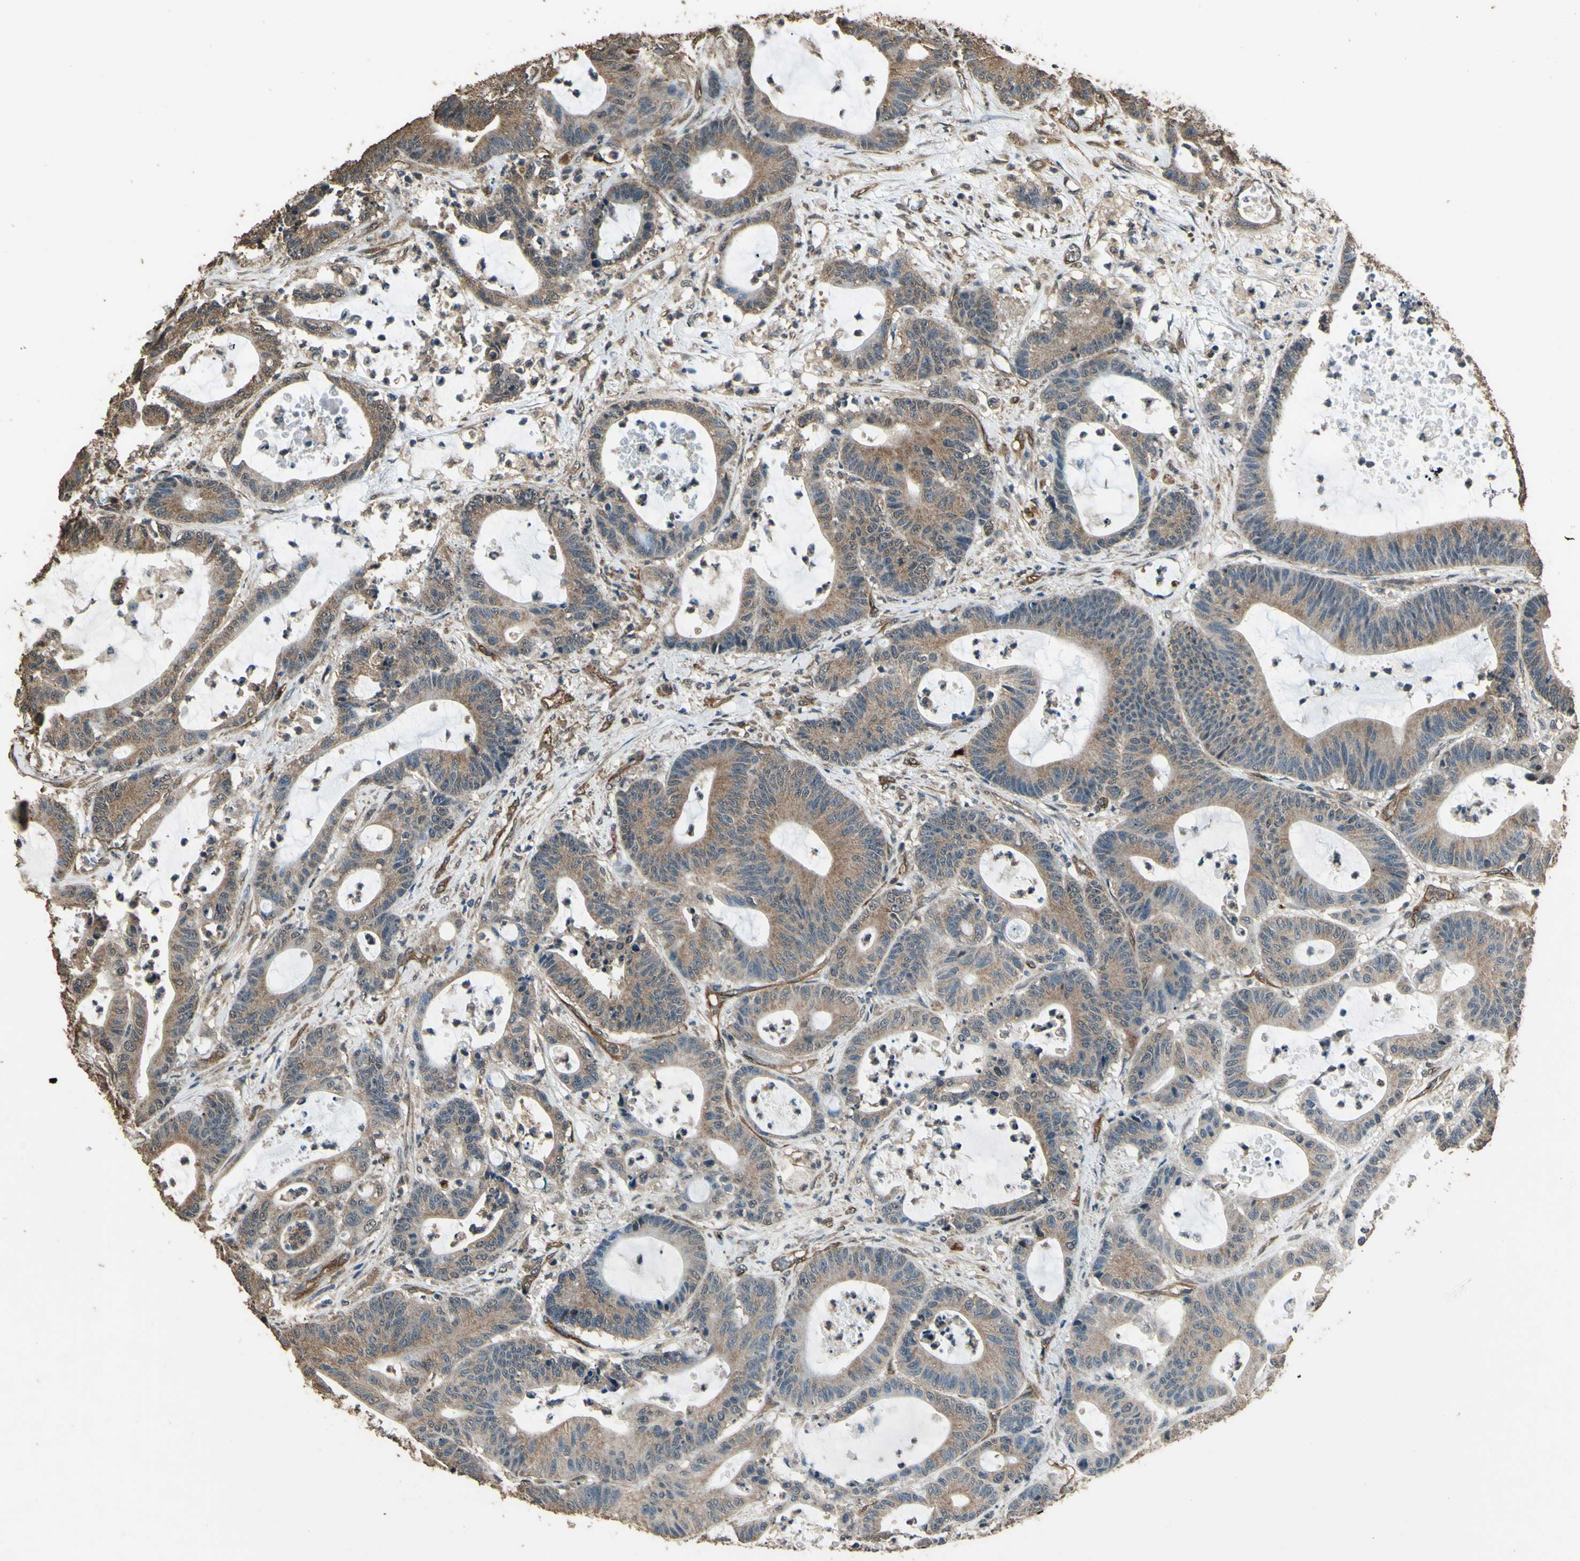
{"staining": {"intensity": "weak", "quantity": ">75%", "location": "cytoplasmic/membranous"}, "tissue": "colorectal cancer", "cell_type": "Tumor cells", "image_type": "cancer", "snomed": [{"axis": "morphology", "description": "Adenocarcinoma, NOS"}, {"axis": "topography", "description": "Colon"}], "caption": "Protein positivity by immunohistochemistry (IHC) shows weak cytoplasmic/membranous positivity in approximately >75% of tumor cells in colorectal adenocarcinoma. Immunohistochemistry stains the protein in brown and the nuclei are stained blue.", "gene": "TSPO", "patient": {"sex": "female", "age": 84}}